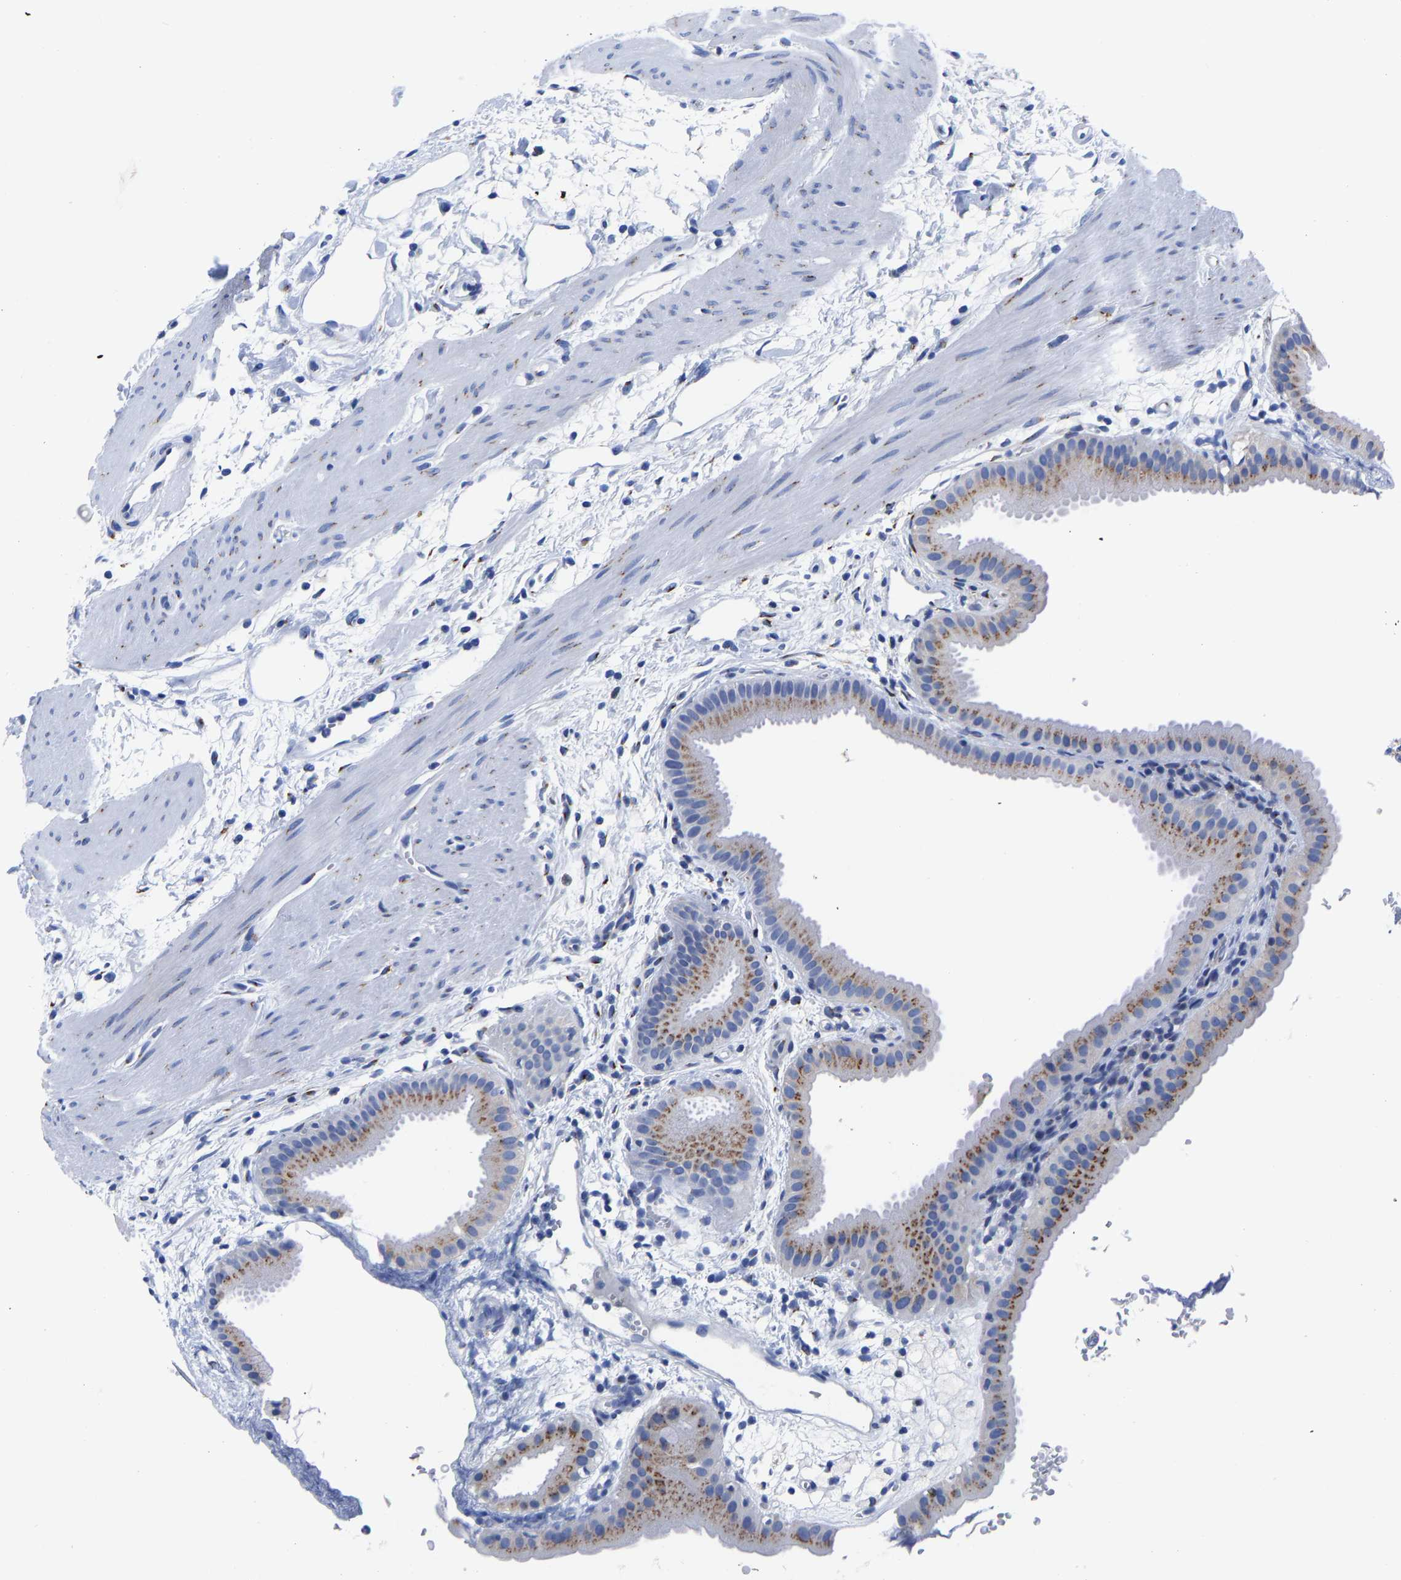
{"staining": {"intensity": "moderate", "quantity": ">75%", "location": "cytoplasmic/membranous"}, "tissue": "gallbladder", "cell_type": "Glandular cells", "image_type": "normal", "snomed": [{"axis": "morphology", "description": "Normal tissue, NOS"}, {"axis": "topography", "description": "Gallbladder"}], "caption": "Immunohistochemical staining of normal gallbladder demonstrates medium levels of moderate cytoplasmic/membranous positivity in about >75% of glandular cells. Using DAB (3,3'-diaminobenzidine) (brown) and hematoxylin (blue) stains, captured at high magnification using brightfield microscopy.", "gene": "TMEM87A", "patient": {"sex": "female", "age": 64}}